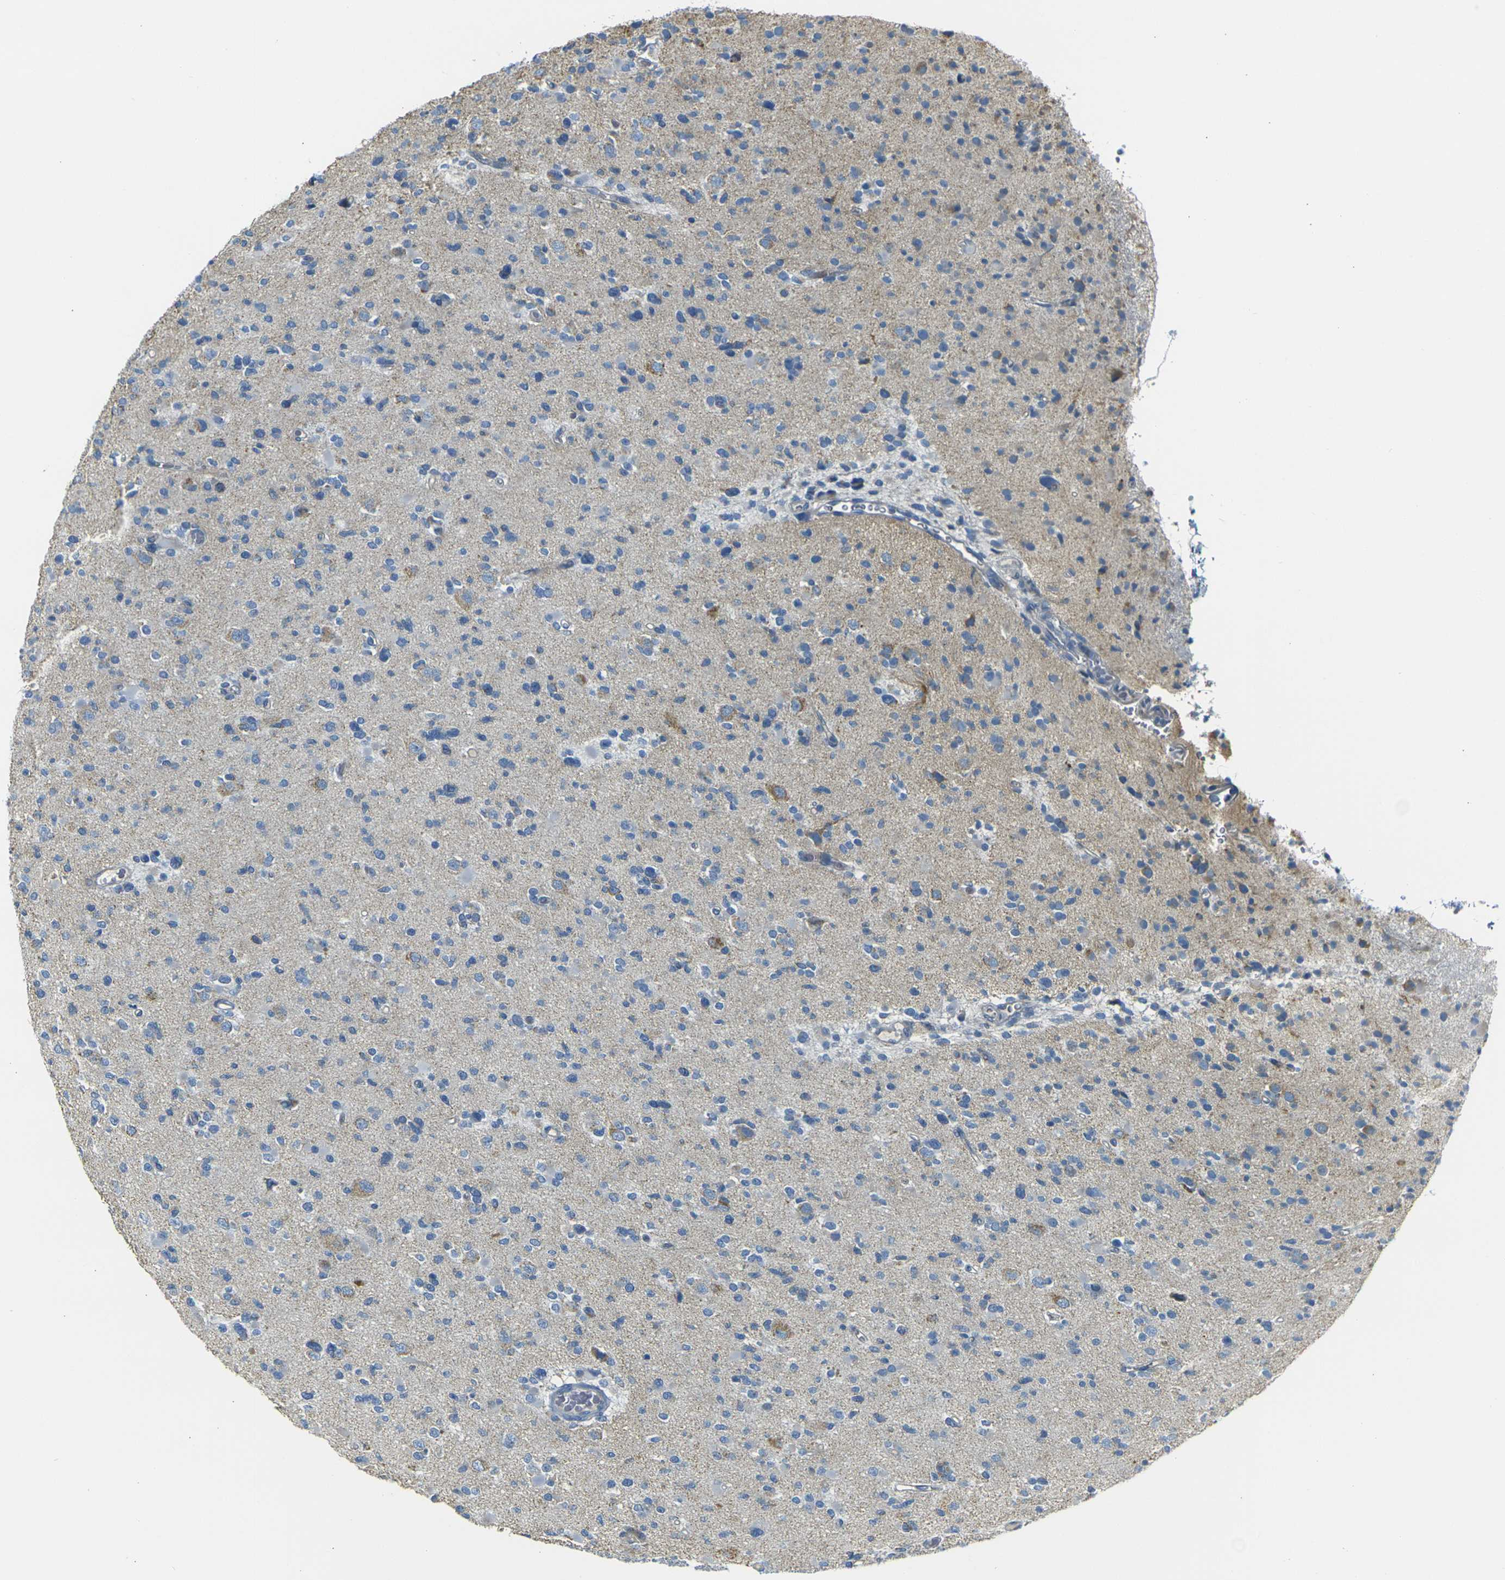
{"staining": {"intensity": "negative", "quantity": "none", "location": "none"}, "tissue": "glioma", "cell_type": "Tumor cells", "image_type": "cancer", "snomed": [{"axis": "morphology", "description": "Glioma, malignant, Low grade"}, {"axis": "topography", "description": "Brain"}], "caption": "Human glioma stained for a protein using immunohistochemistry shows no positivity in tumor cells.", "gene": "PARD6B", "patient": {"sex": "female", "age": 22}}